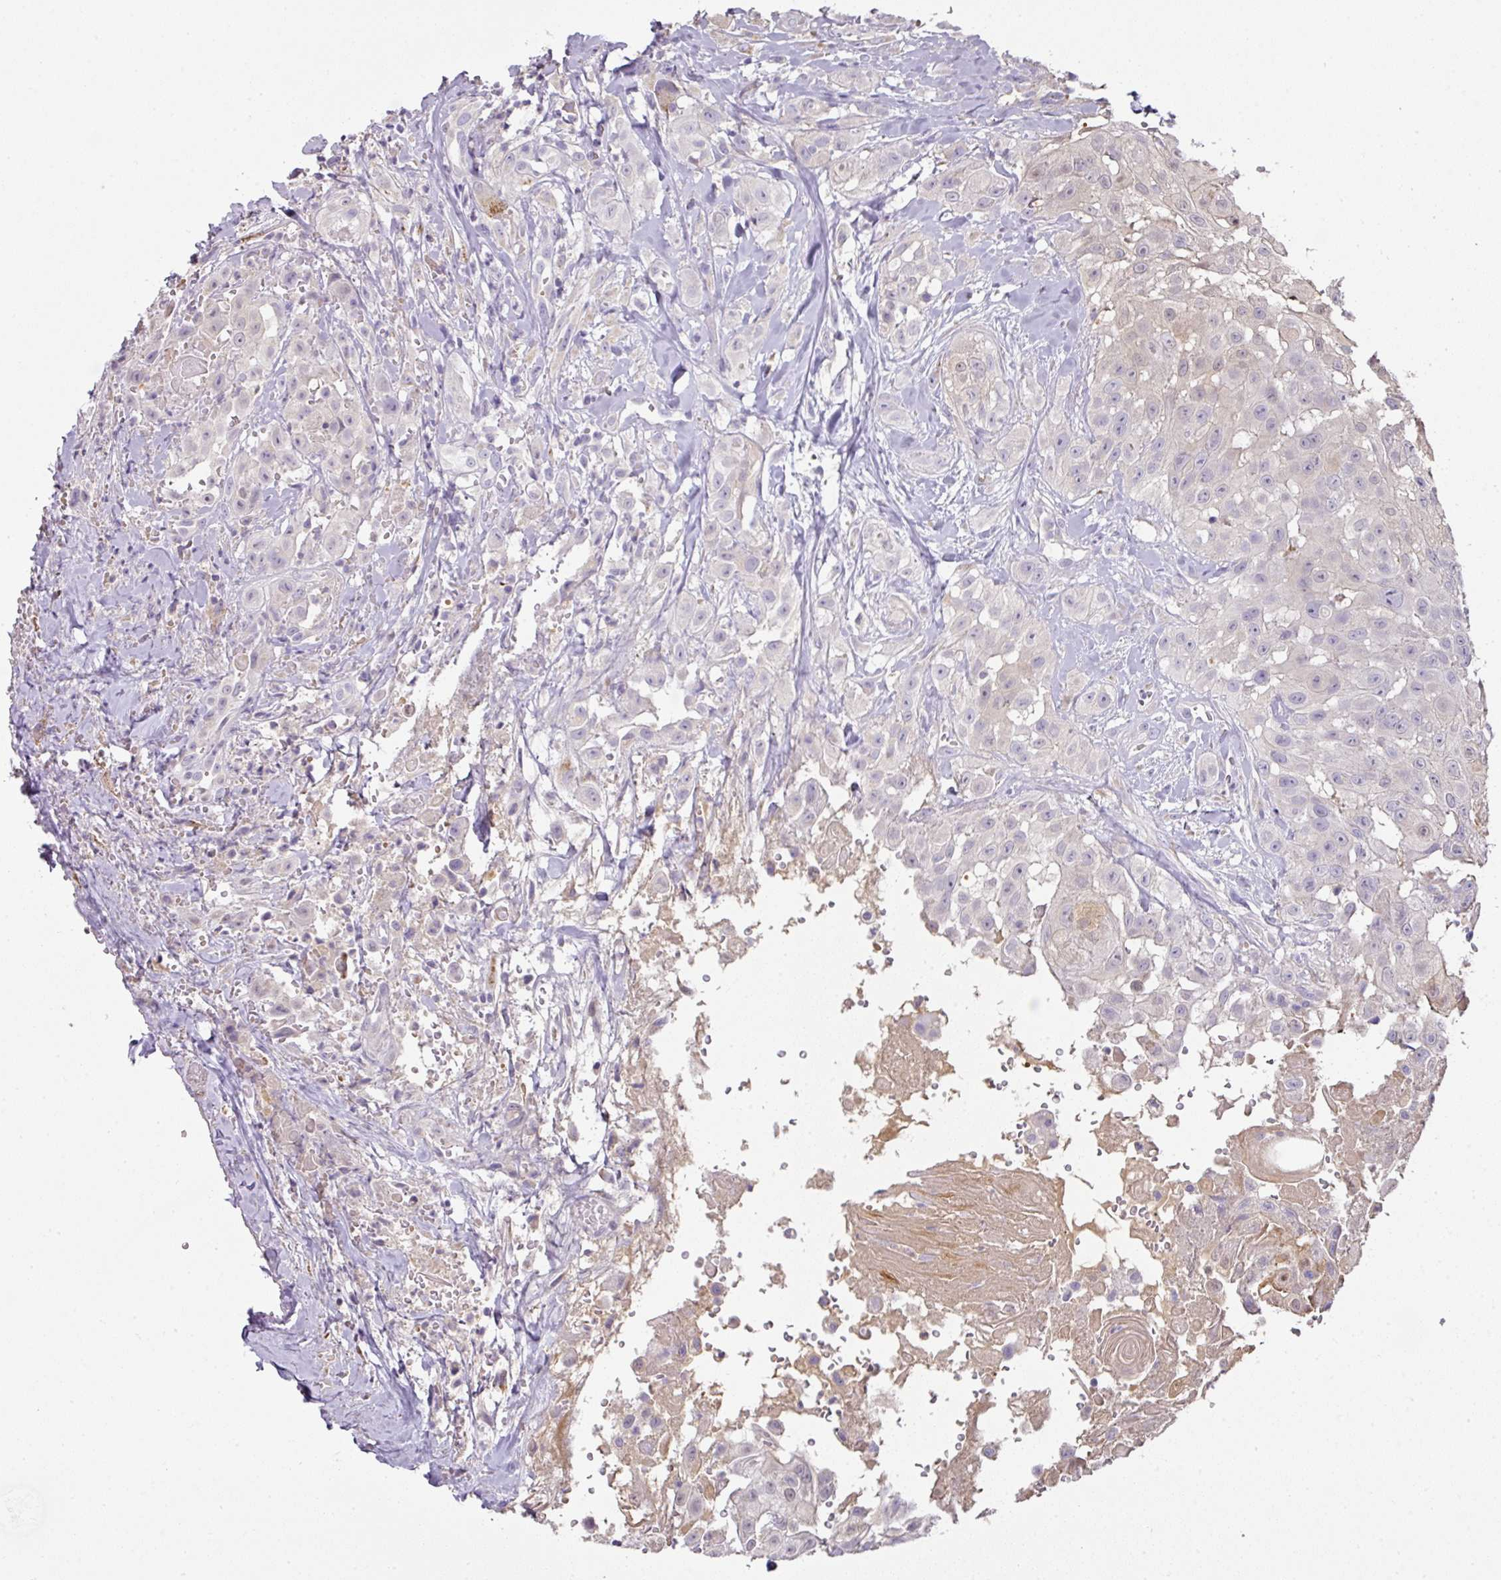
{"staining": {"intensity": "negative", "quantity": "none", "location": "none"}, "tissue": "head and neck cancer", "cell_type": "Tumor cells", "image_type": "cancer", "snomed": [{"axis": "morphology", "description": "Squamous cell carcinoma, NOS"}, {"axis": "topography", "description": "Head-Neck"}], "caption": "High magnification brightfield microscopy of head and neck cancer stained with DAB (brown) and counterstained with hematoxylin (blue): tumor cells show no significant positivity. (Immunohistochemistry (ihc), brightfield microscopy, high magnification).", "gene": "CCZ1", "patient": {"sex": "male", "age": 83}}